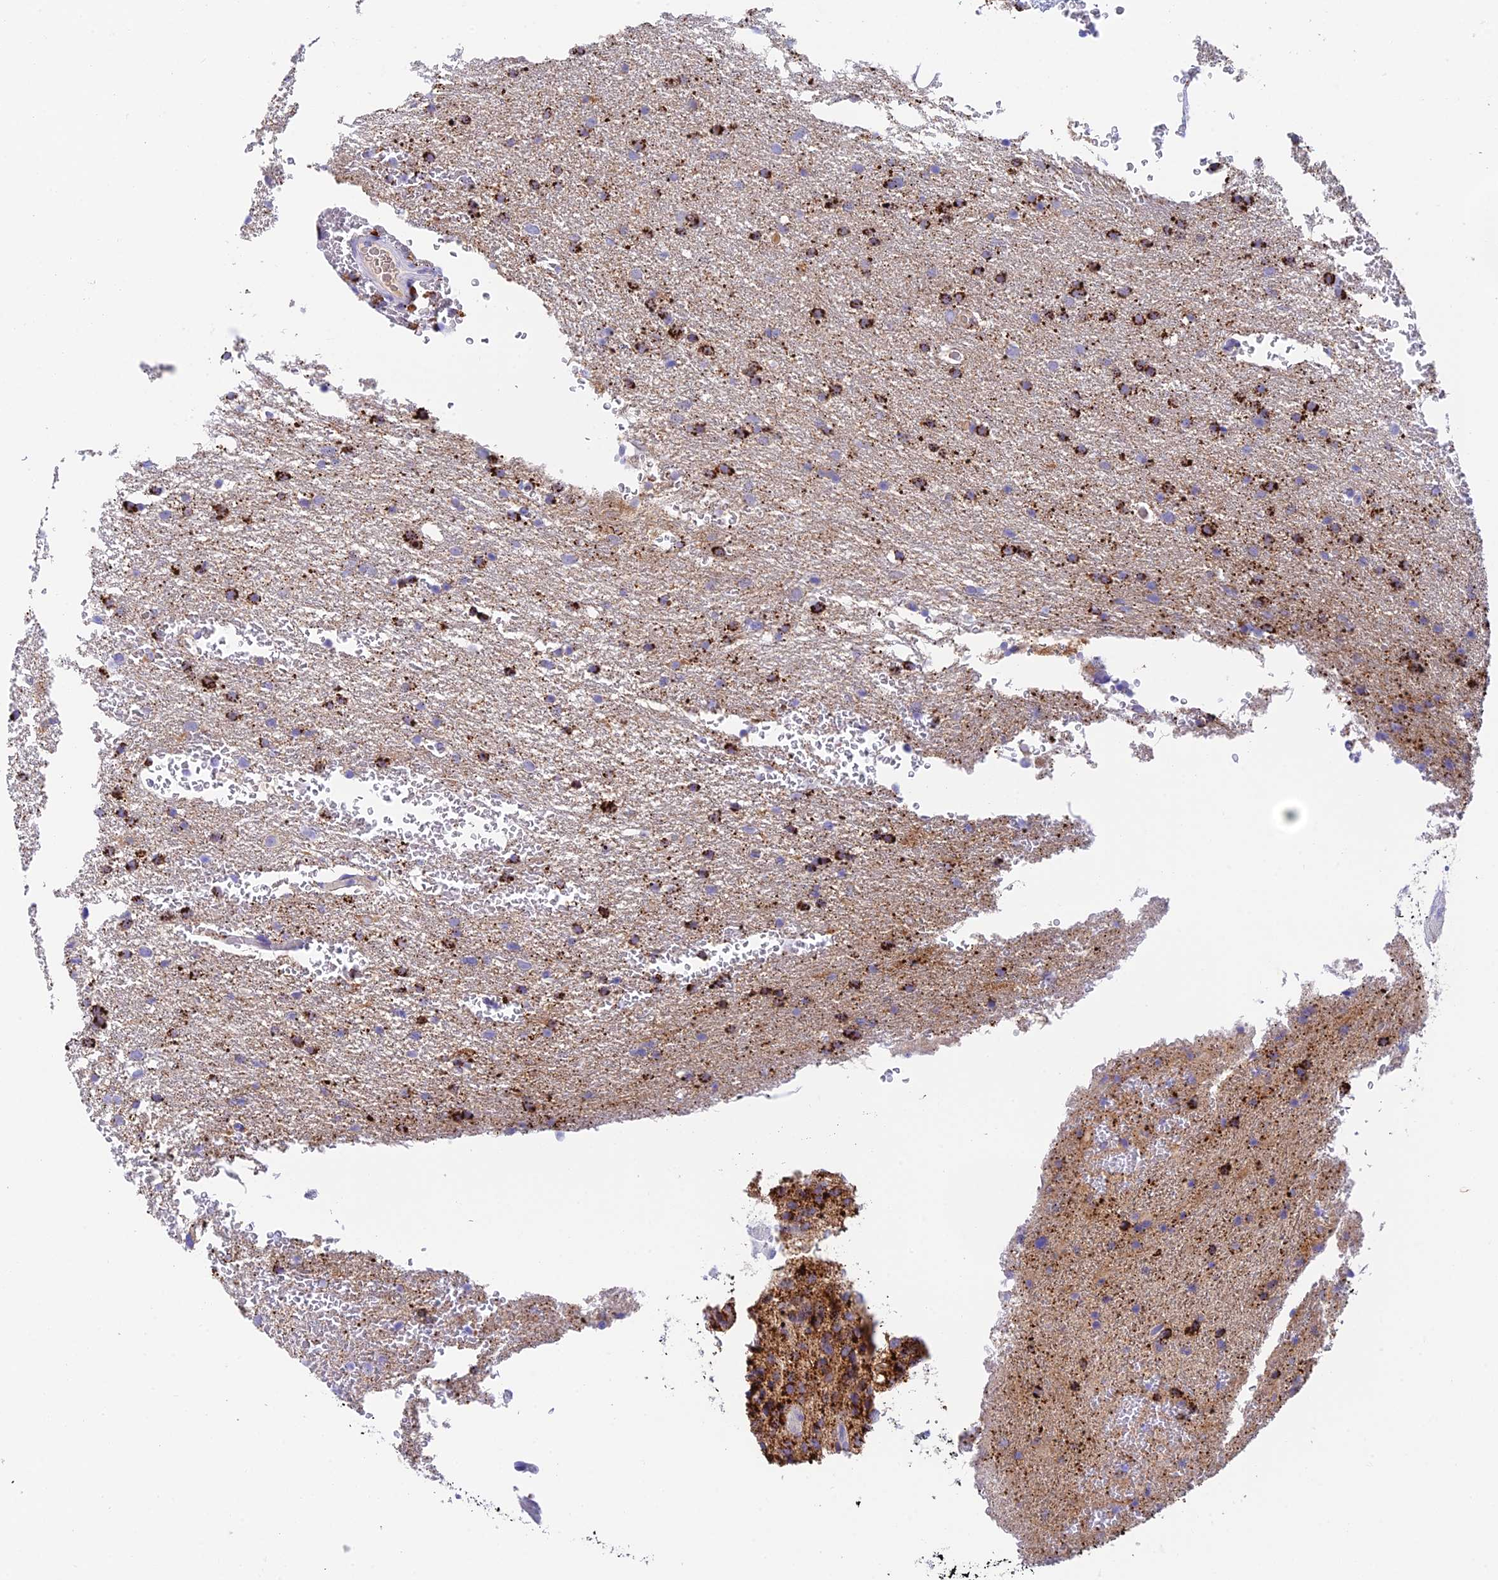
{"staining": {"intensity": "strong", "quantity": "25%-75%", "location": "cytoplasmic/membranous"}, "tissue": "glioma", "cell_type": "Tumor cells", "image_type": "cancer", "snomed": [{"axis": "morphology", "description": "Glioma, malignant, High grade"}, {"axis": "topography", "description": "Cerebral cortex"}], "caption": "An immunohistochemistry histopathology image of tumor tissue is shown. Protein staining in brown shows strong cytoplasmic/membranous positivity in glioma within tumor cells. The staining is performed using DAB (3,3'-diaminobenzidine) brown chromogen to label protein expression. The nuclei are counter-stained blue using hematoxylin.", "gene": "ADAMTS13", "patient": {"sex": "female", "age": 36}}